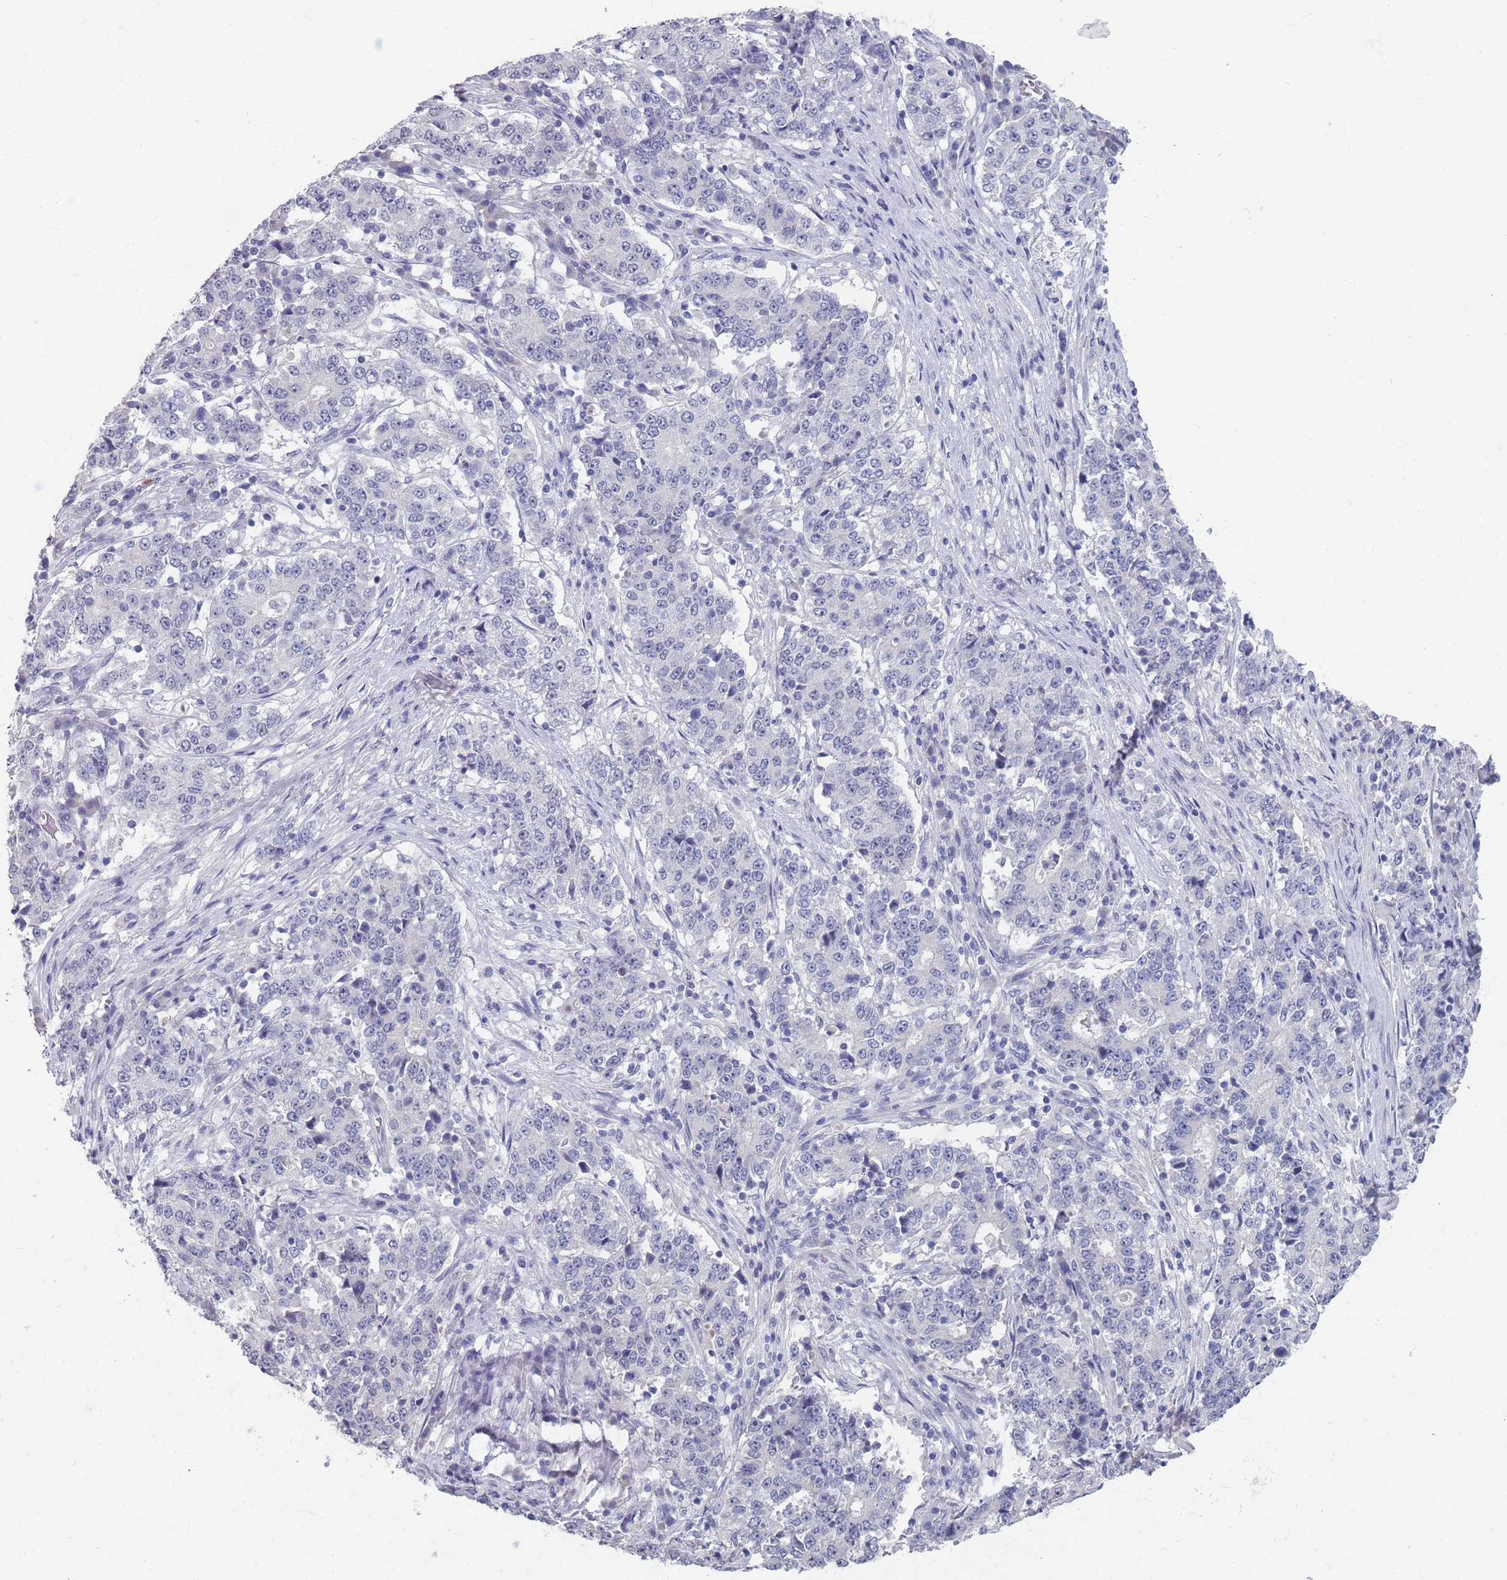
{"staining": {"intensity": "negative", "quantity": "none", "location": "none"}, "tissue": "stomach cancer", "cell_type": "Tumor cells", "image_type": "cancer", "snomed": [{"axis": "morphology", "description": "Adenocarcinoma, NOS"}, {"axis": "topography", "description": "Stomach"}], "caption": "Immunohistochemistry (IHC) photomicrograph of human stomach cancer stained for a protein (brown), which shows no expression in tumor cells.", "gene": "SAMD1", "patient": {"sex": "male", "age": 59}}